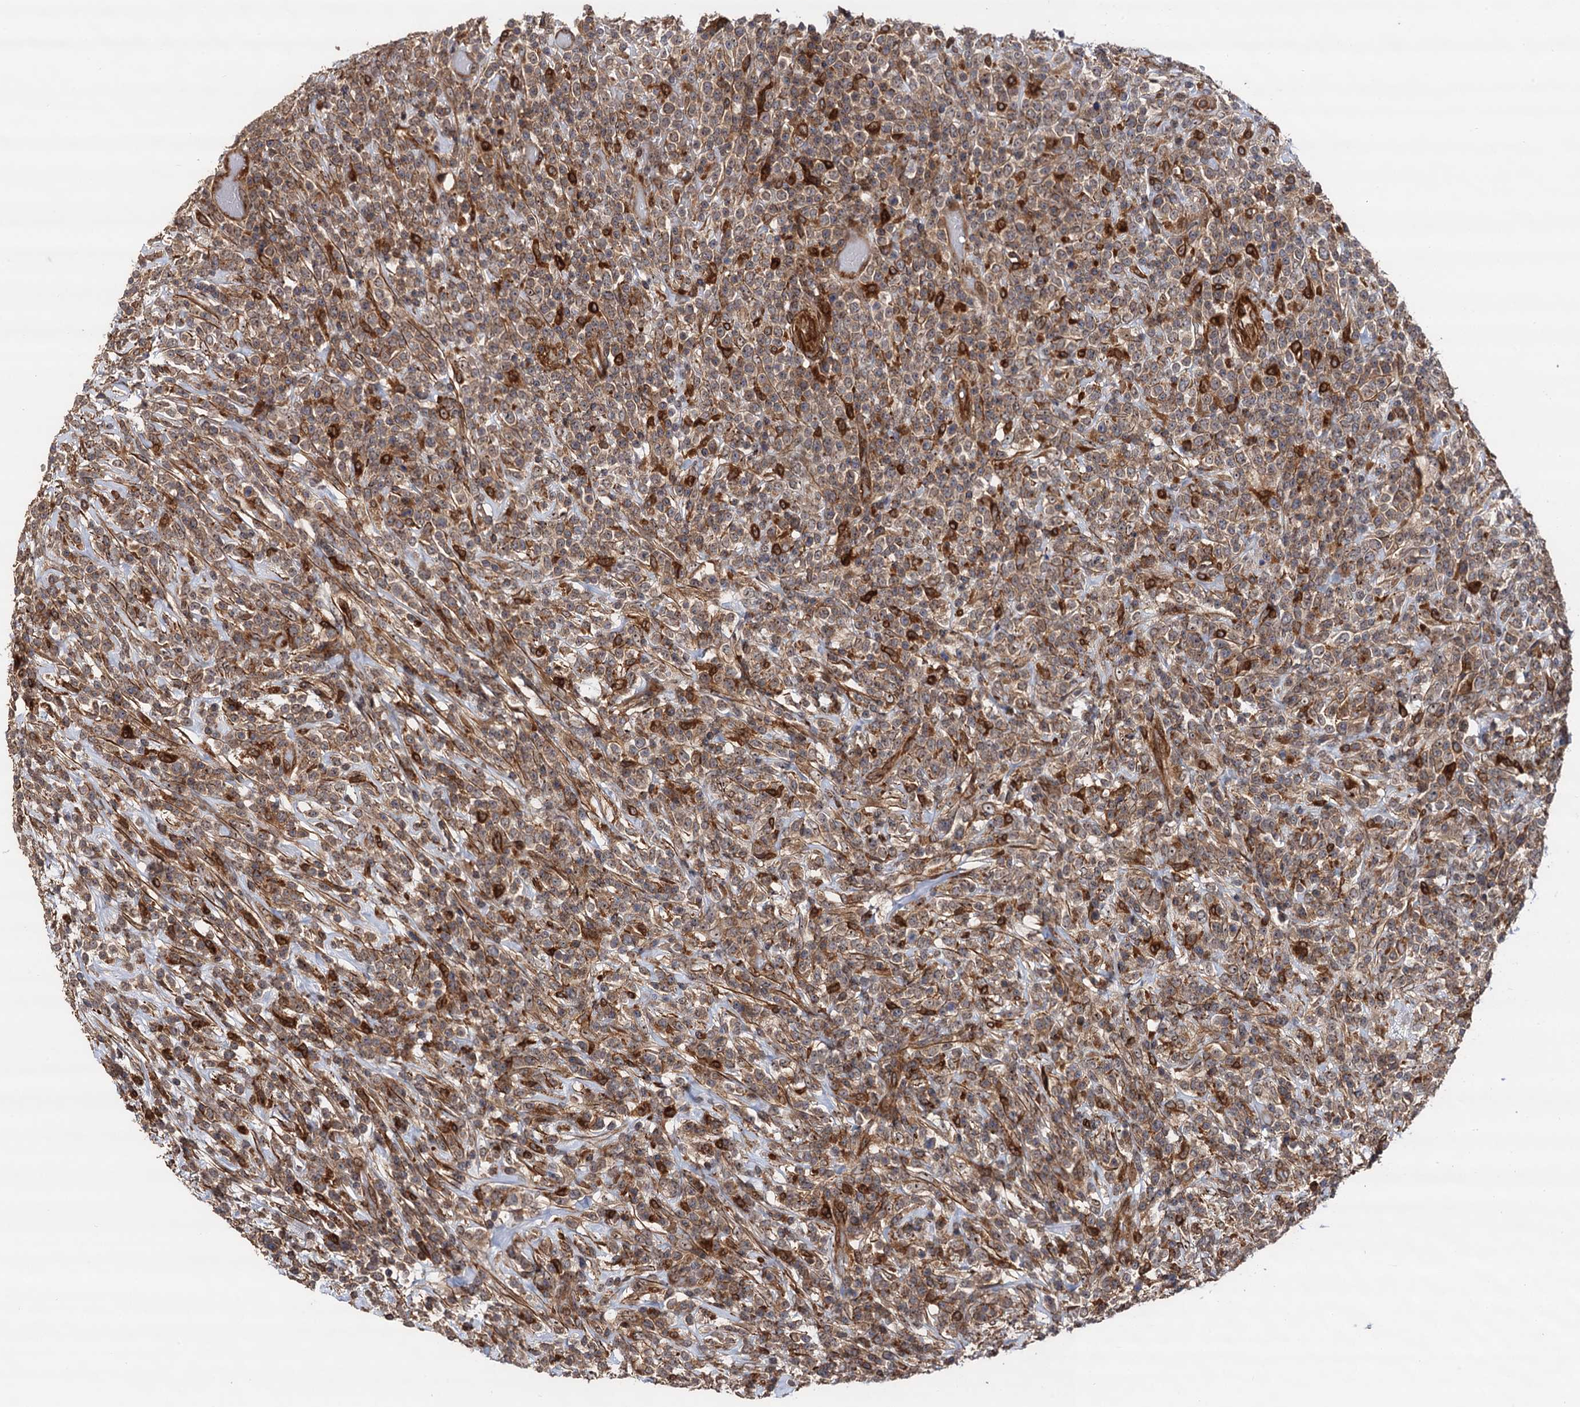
{"staining": {"intensity": "moderate", "quantity": ">75%", "location": "cytoplasmic/membranous"}, "tissue": "lymphoma", "cell_type": "Tumor cells", "image_type": "cancer", "snomed": [{"axis": "morphology", "description": "Malignant lymphoma, non-Hodgkin's type, High grade"}, {"axis": "topography", "description": "Colon"}], "caption": "Protein analysis of lymphoma tissue demonstrates moderate cytoplasmic/membranous expression in about >75% of tumor cells.", "gene": "BORA", "patient": {"sex": "female", "age": 53}}